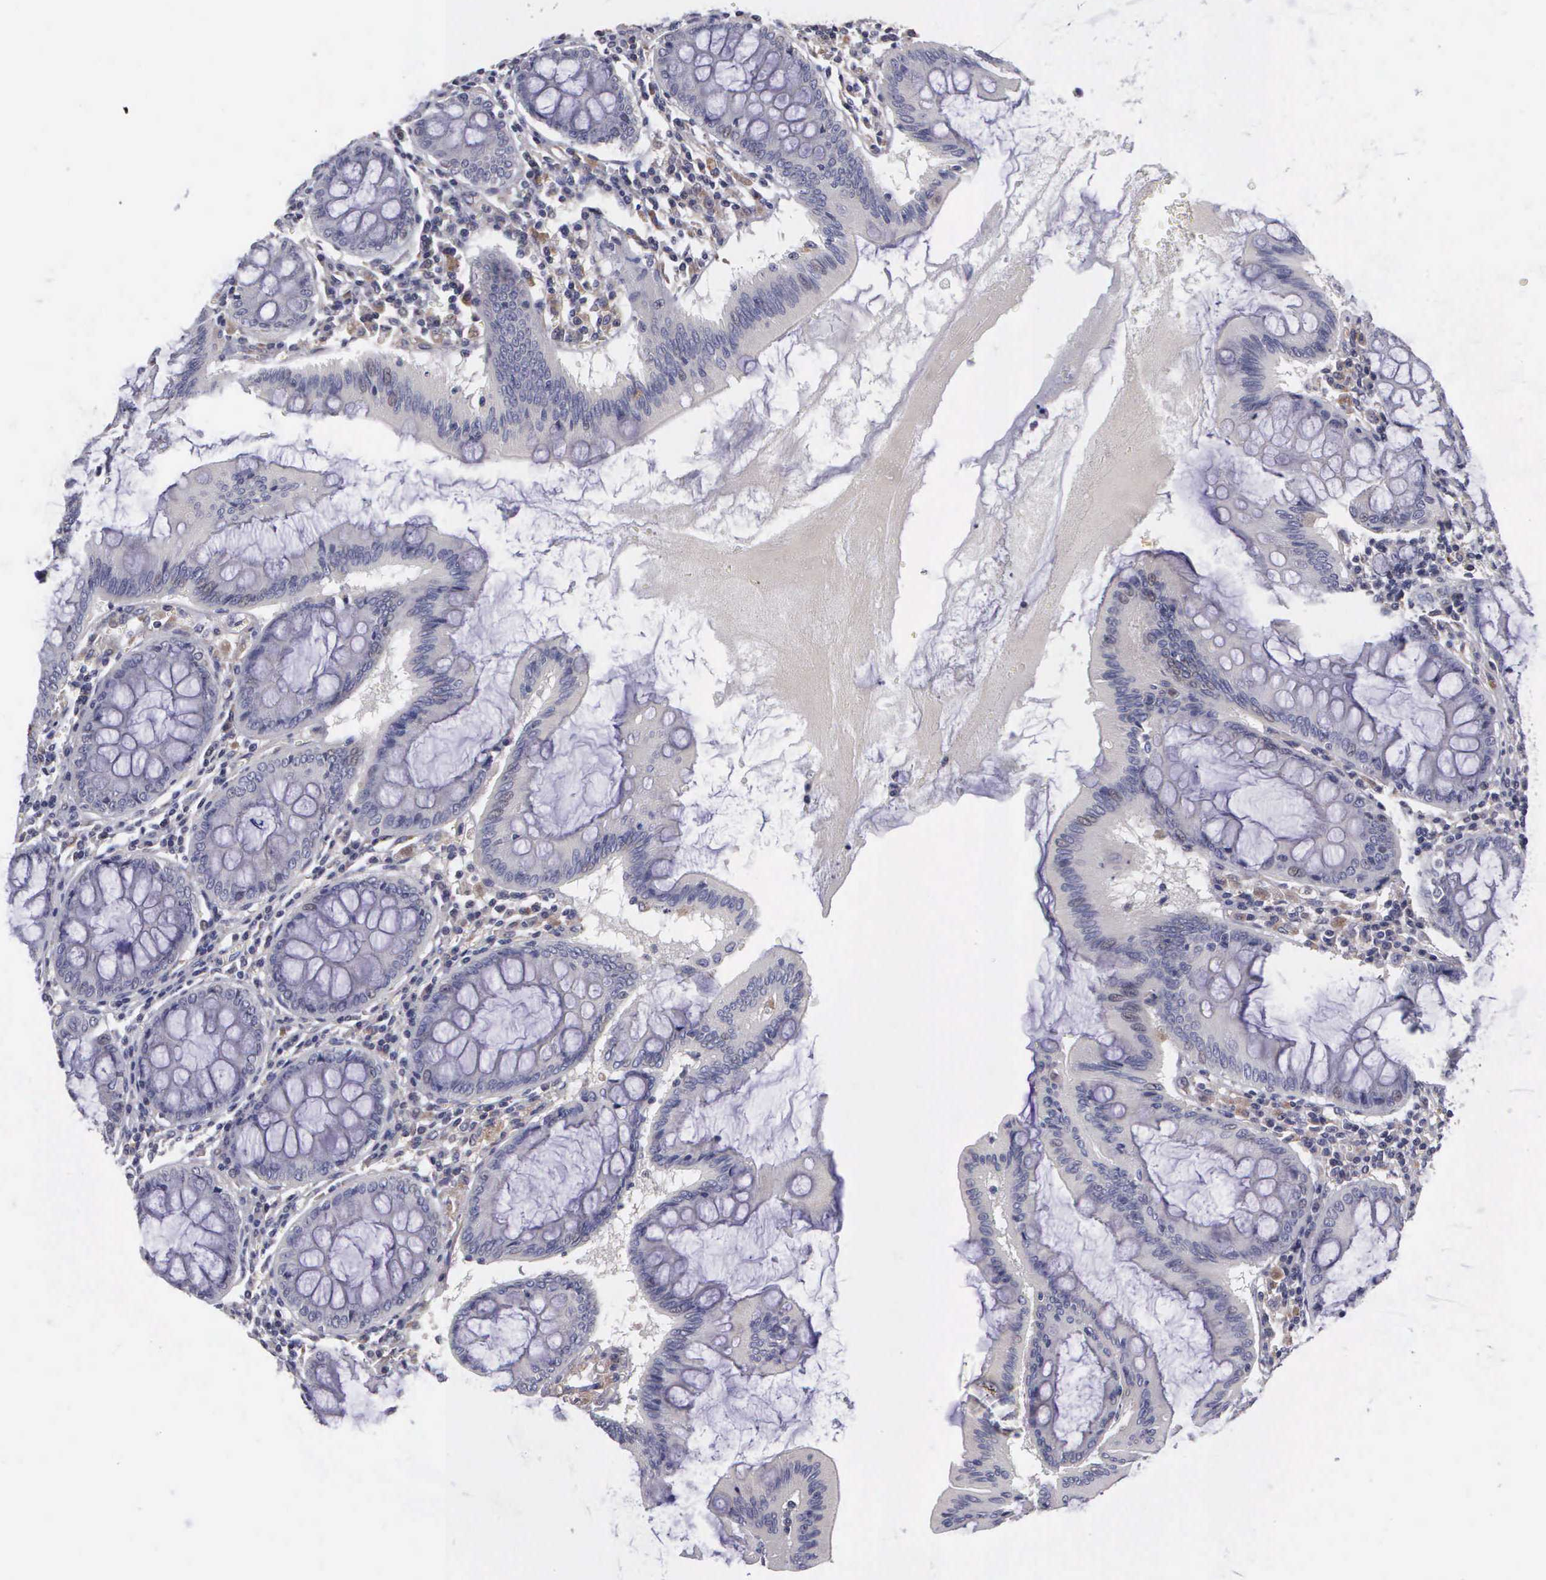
{"staining": {"intensity": "weak", "quantity": "<25%", "location": "cytoplasmic/membranous"}, "tissue": "colon", "cell_type": "Endothelial cells", "image_type": "normal", "snomed": [{"axis": "morphology", "description": "Normal tissue, NOS"}, {"axis": "topography", "description": "Colon"}], "caption": "Protein analysis of benign colon demonstrates no significant expression in endothelial cells. Brightfield microscopy of immunohistochemistry (IHC) stained with DAB (brown) and hematoxylin (blue), captured at high magnification.", "gene": "RTL10", "patient": {"sex": "male", "age": 62}}